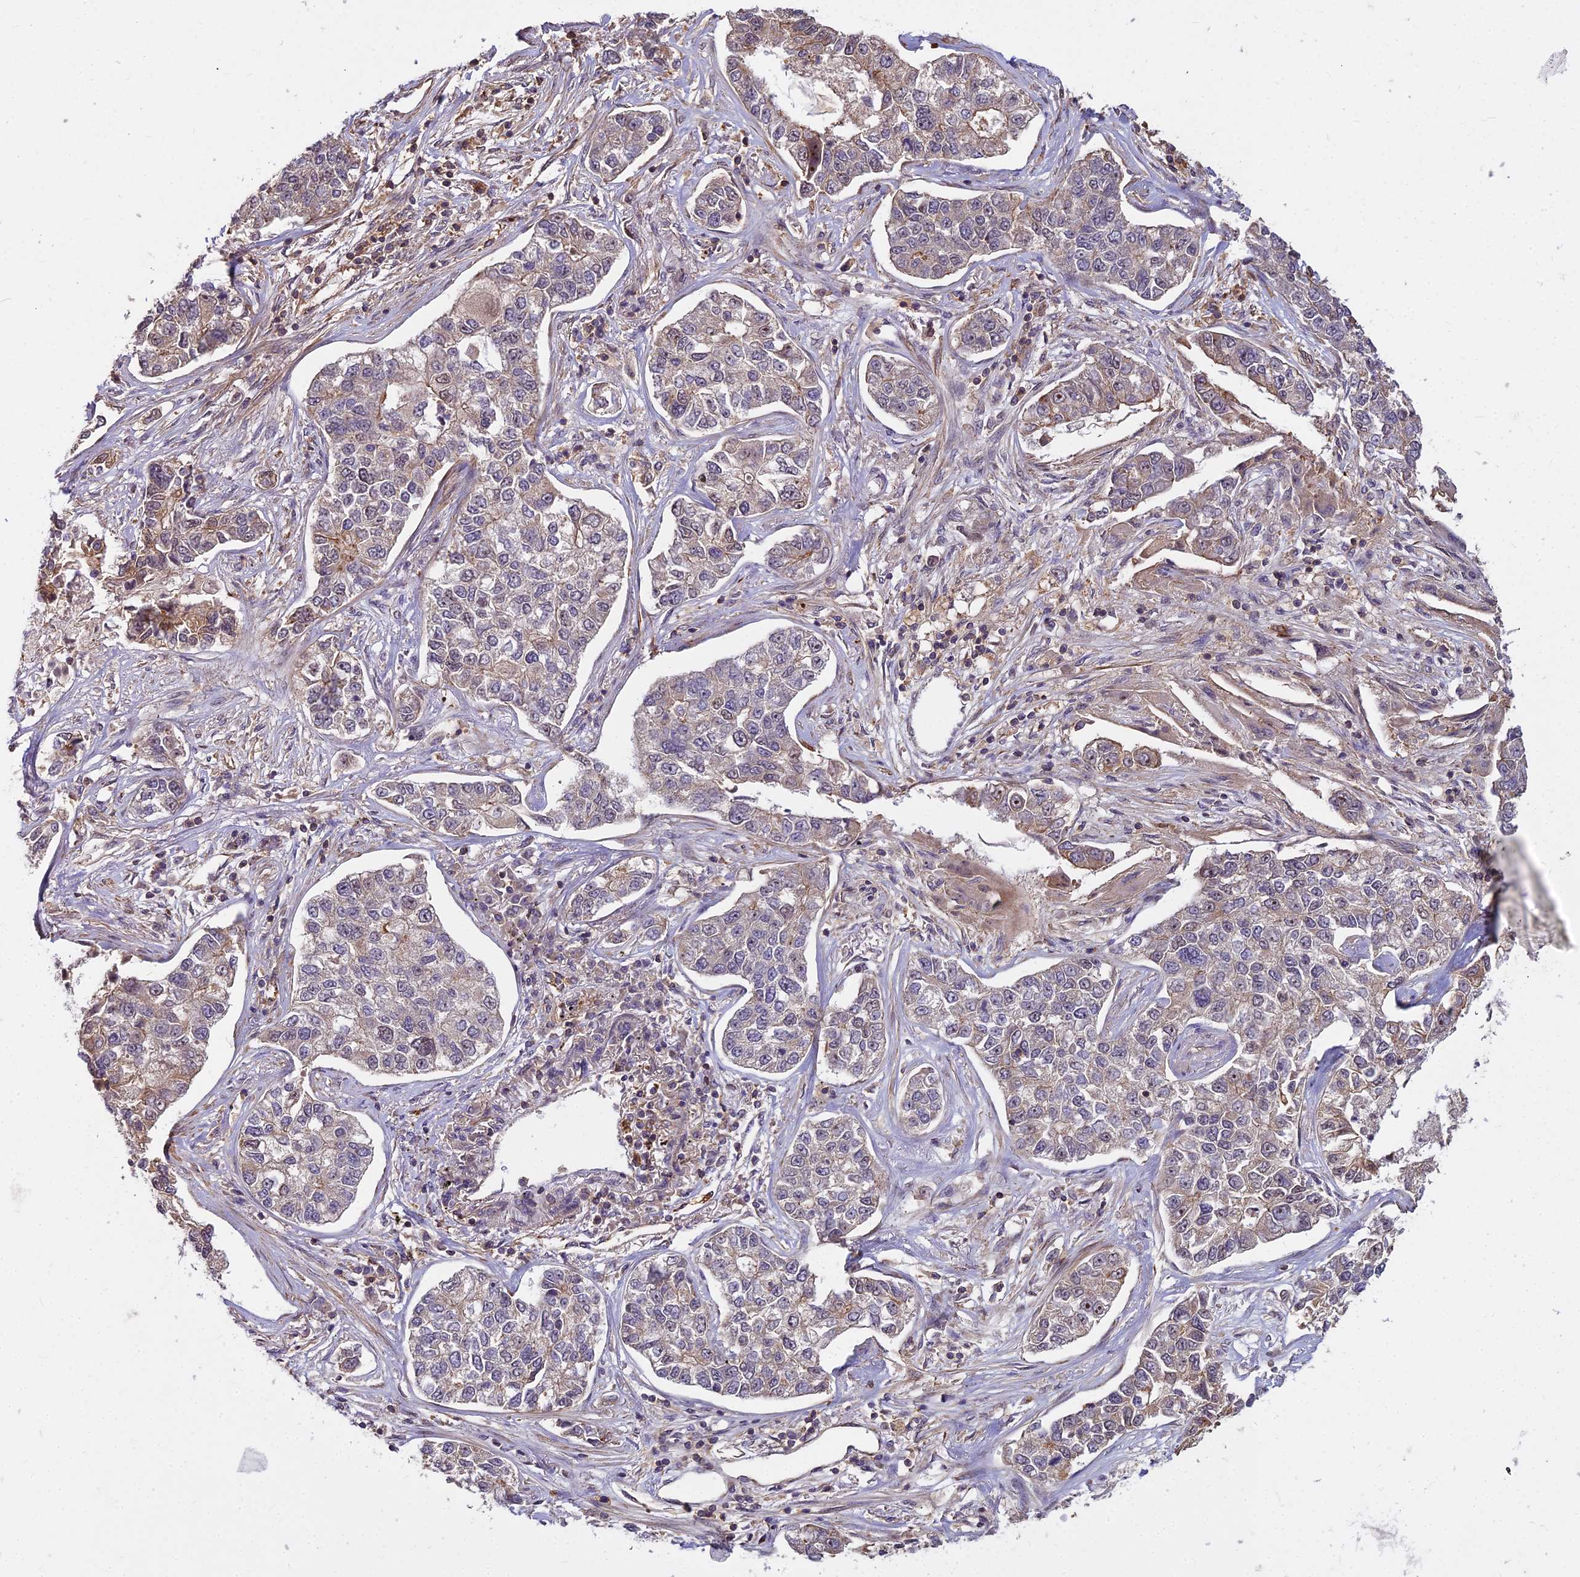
{"staining": {"intensity": "weak", "quantity": "25%-75%", "location": "cytoplasmic/membranous"}, "tissue": "lung cancer", "cell_type": "Tumor cells", "image_type": "cancer", "snomed": [{"axis": "morphology", "description": "Adenocarcinoma, NOS"}, {"axis": "topography", "description": "Lung"}], "caption": "Immunohistochemistry of human lung cancer (adenocarcinoma) displays low levels of weak cytoplasmic/membranous staining in about 25%-75% of tumor cells. Using DAB (brown) and hematoxylin (blue) stains, captured at high magnification using brightfield microscopy.", "gene": "TCEA3", "patient": {"sex": "male", "age": 49}}